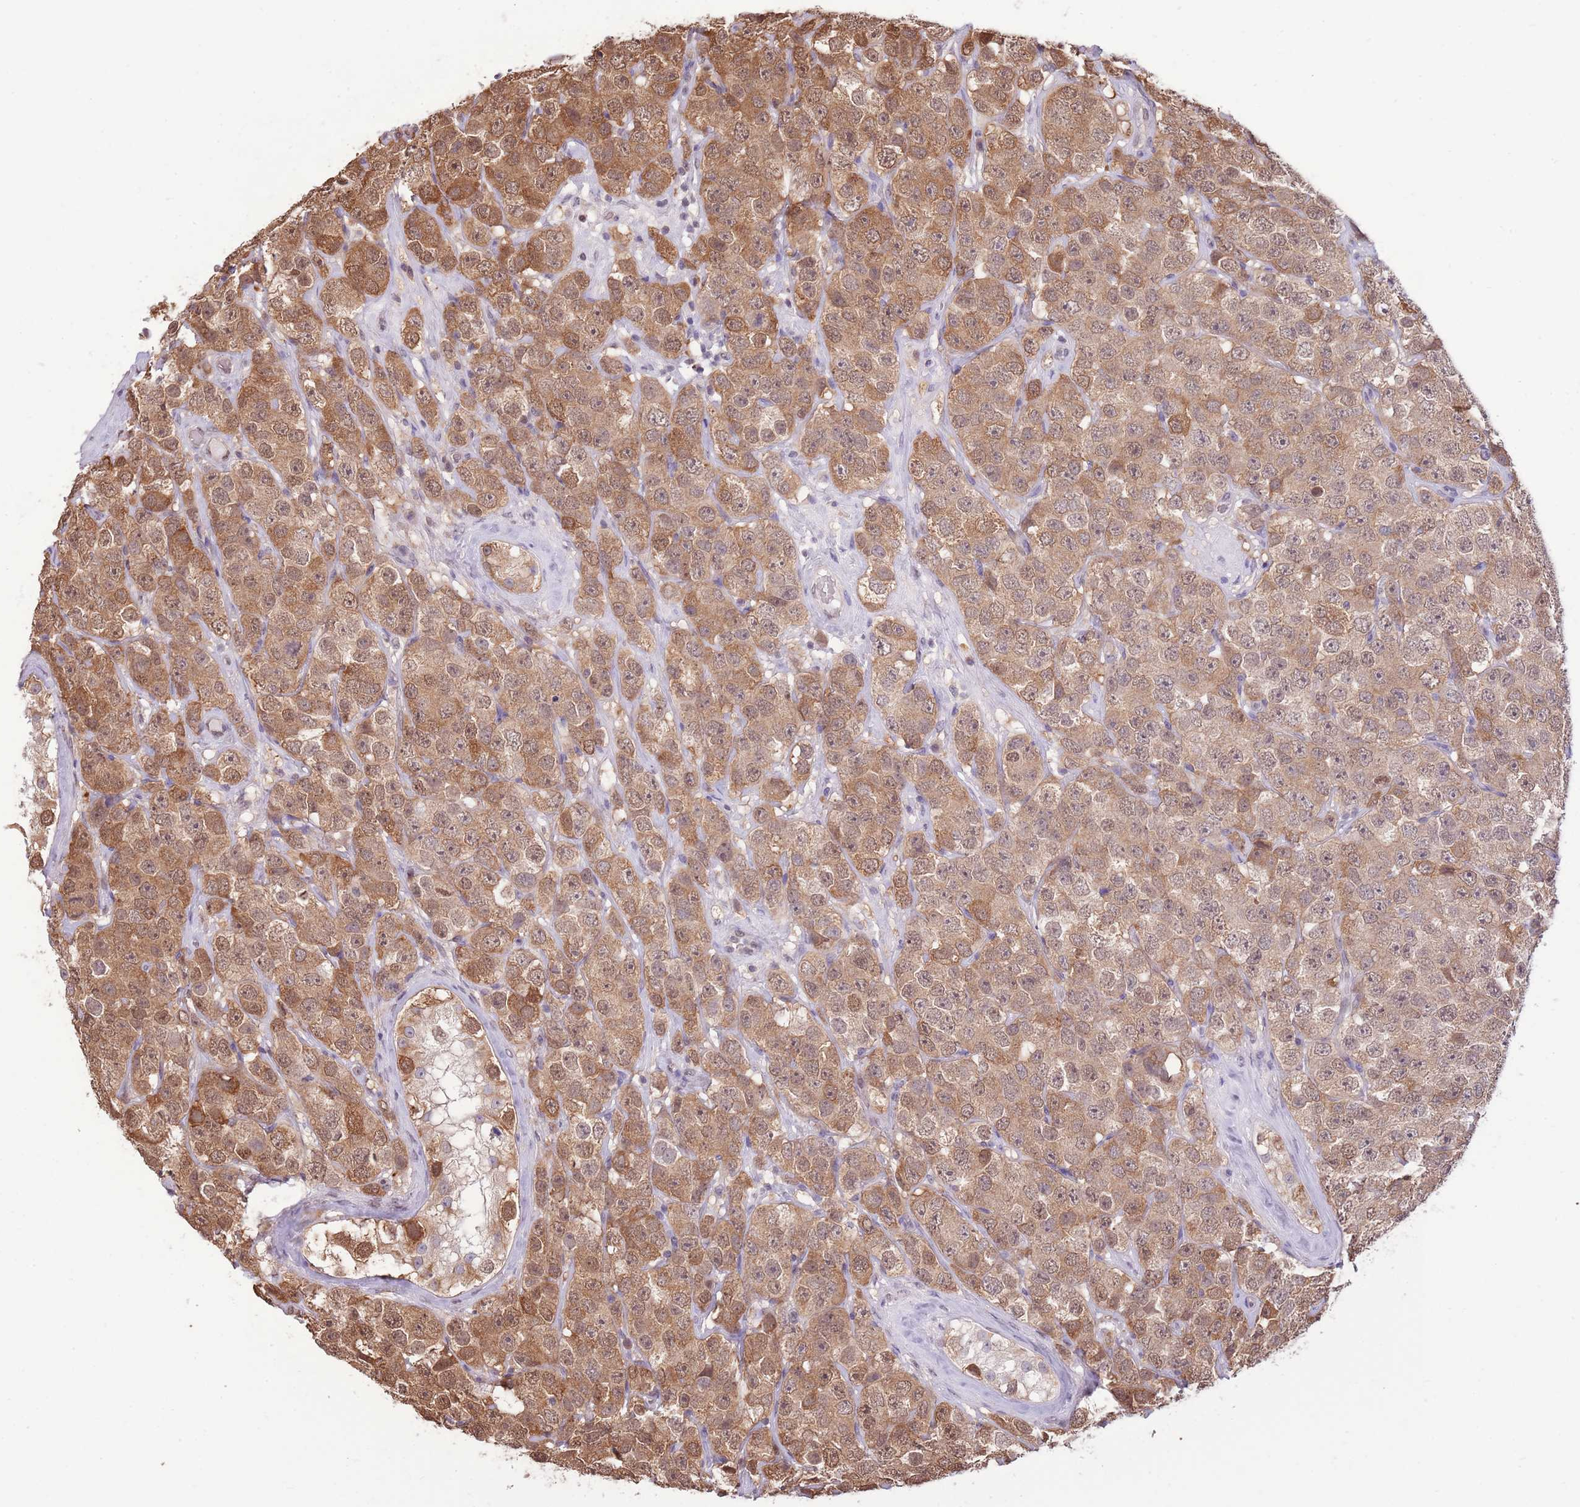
{"staining": {"intensity": "moderate", "quantity": ">75%", "location": "cytoplasmic/membranous,nuclear"}, "tissue": "testis cancer", "cell_type": "Tumor cells", "image_type": "cancer", "snomed": [{"axis": "morphology", "description": "Seminoma, NOS"}, {"axis": "topography", "description": "Testis"}], "caption": "This photomicrograph demonstrates immunohistochemistry (IHC) staining of human testis cancer (seminoma), with medium moderate cytoplasmic/membranous and nuclear staining in about >75% of tumor cells.", "gene": "NSFL1C", "patient": {"sex": "male", "age": 28}}